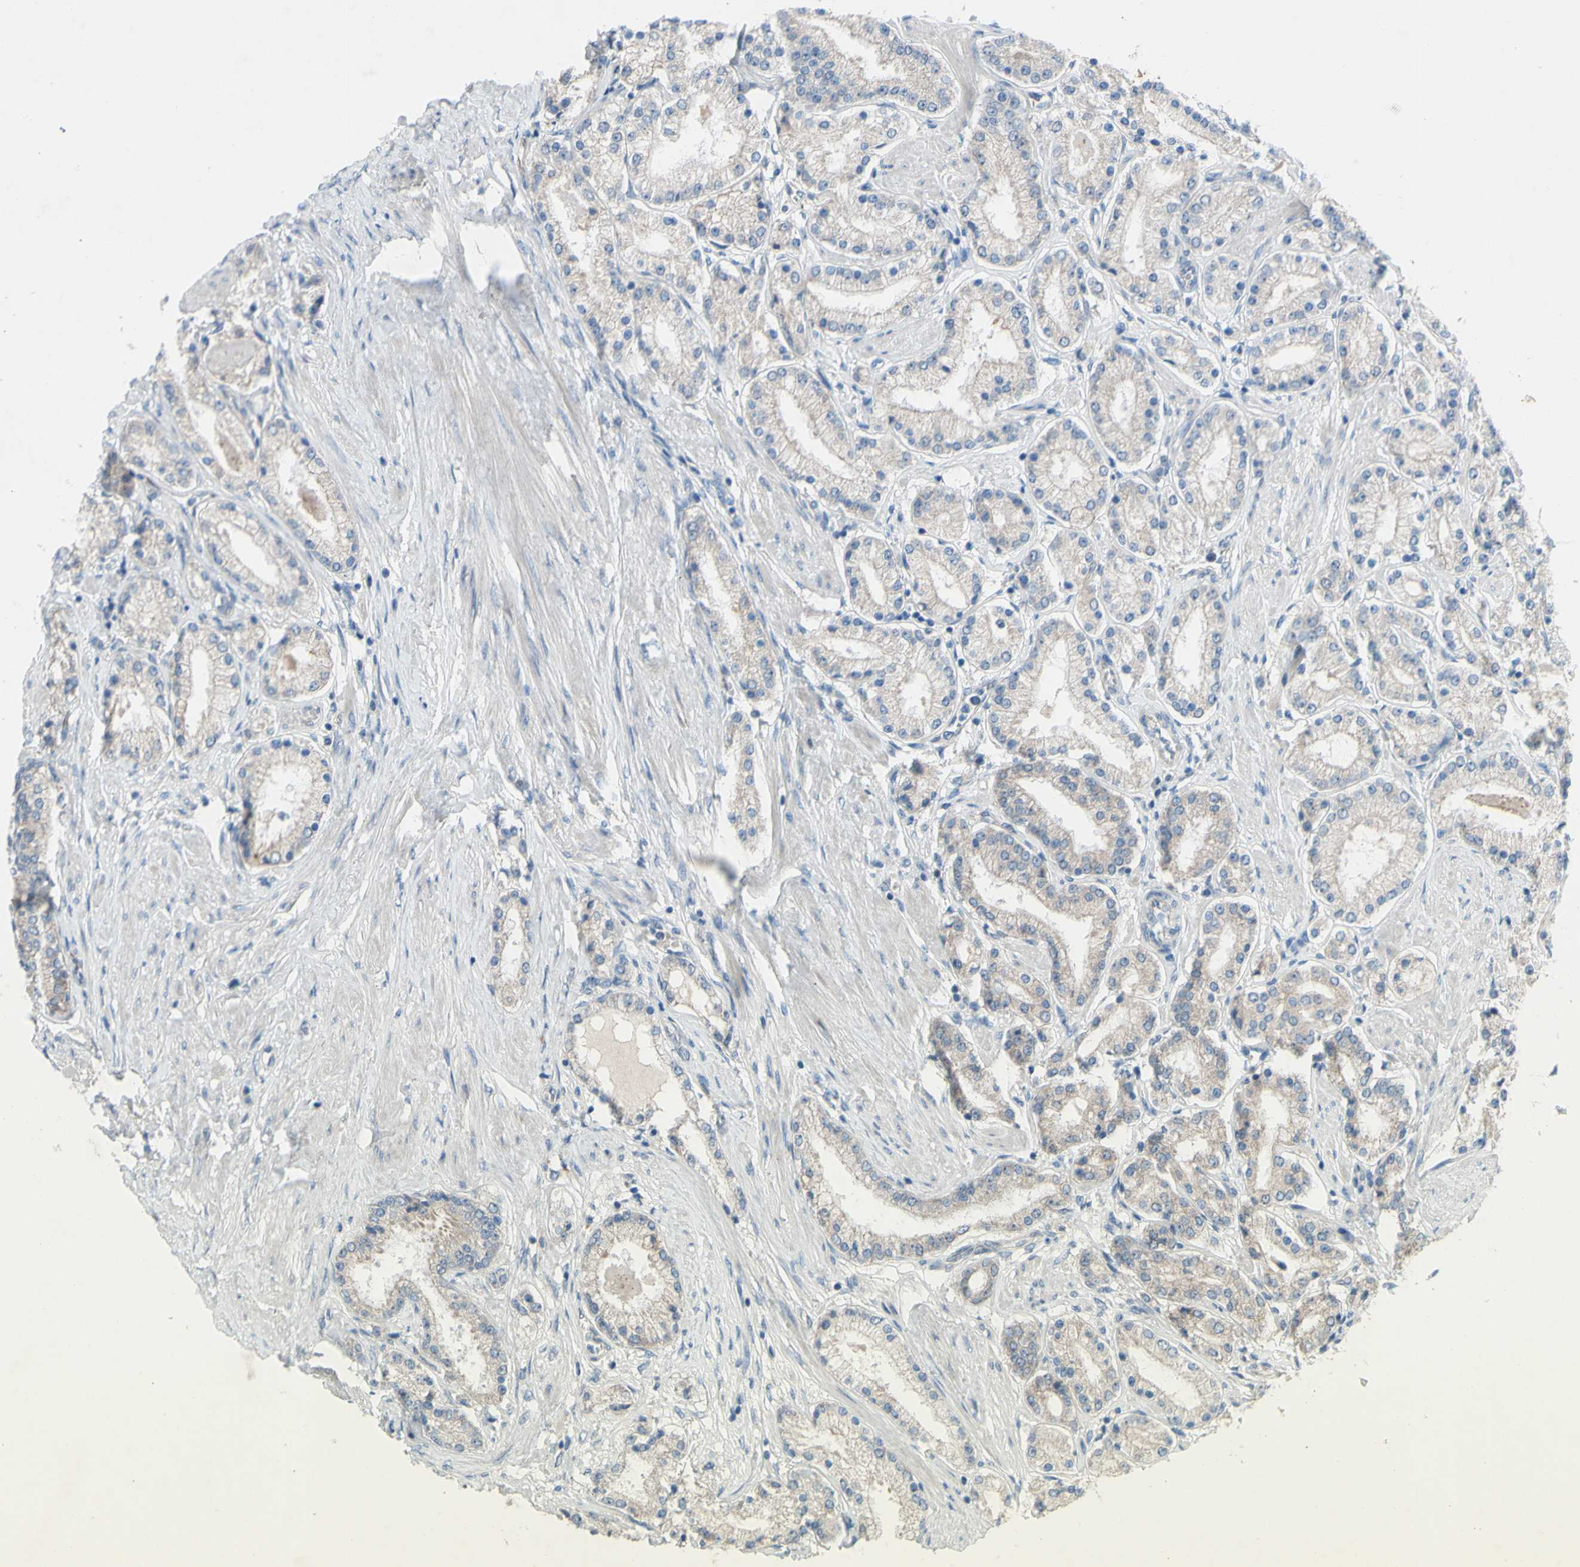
{"staining": {"intensity": "negative", "quantity": "none", "location": "none"}, "tissue": "prostate cancer", "cell_type": "Tumor cells", "image_type": "cancer", "snomed": [{"axis": "morphology", "description": "Adenocarcinoma, Low grade"}, {"axis": "topography", "description": "Prostate"}], "caption": "An image of prostate cancer stained for a protein displays no brown staining in tumor cells.", "gene": "CDCP1", "patient": {"sex": "male", "age": 63}}